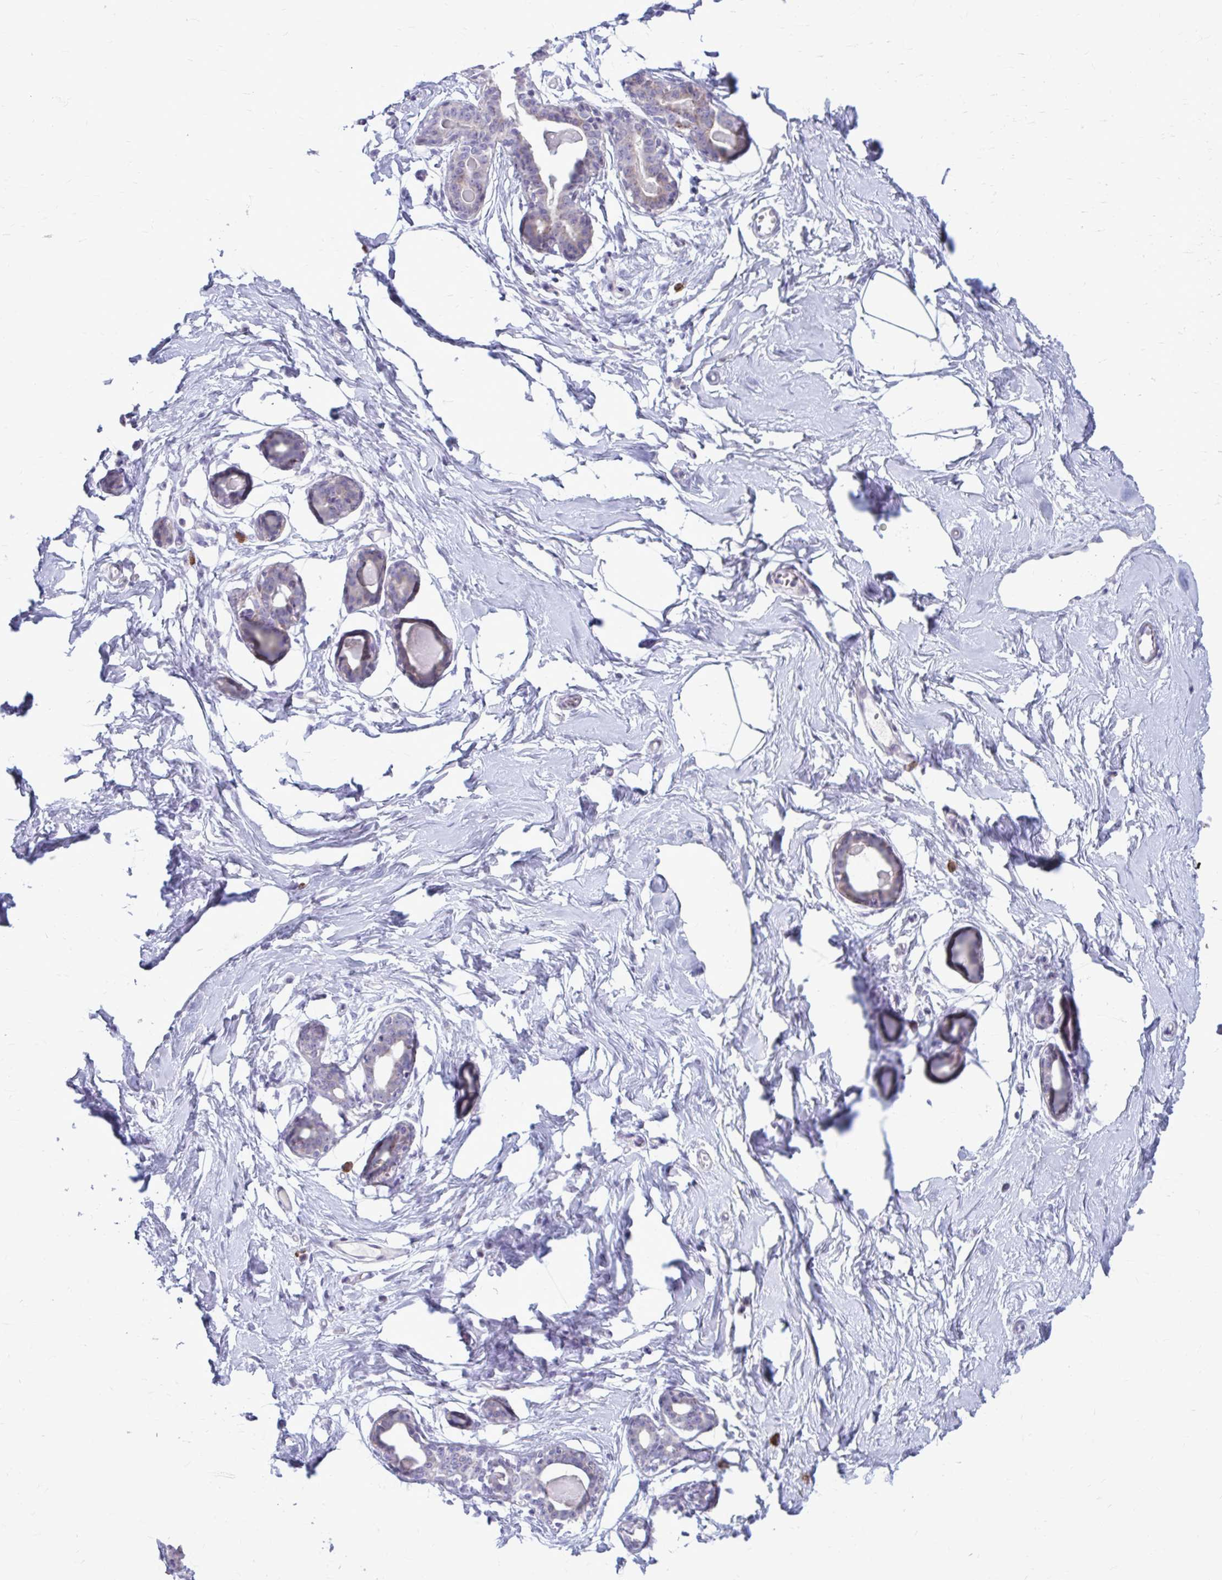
{"staining": {"intensity": "negative", "quantity": "none", "location": "none"}, "tissue": "breast", "cell_type": "Adipocytes", "image_type": "normal", "snomed": [{"axis": "morphology", "description": "Normal tissue, NOS"}, {"axis": "topography", "description": "Breast"}], "caption": "Adipocytes show no significant positivity in unremarkable breast.", "gene": "MSMO1", "patient": {"sex": "female", "age": 45}}